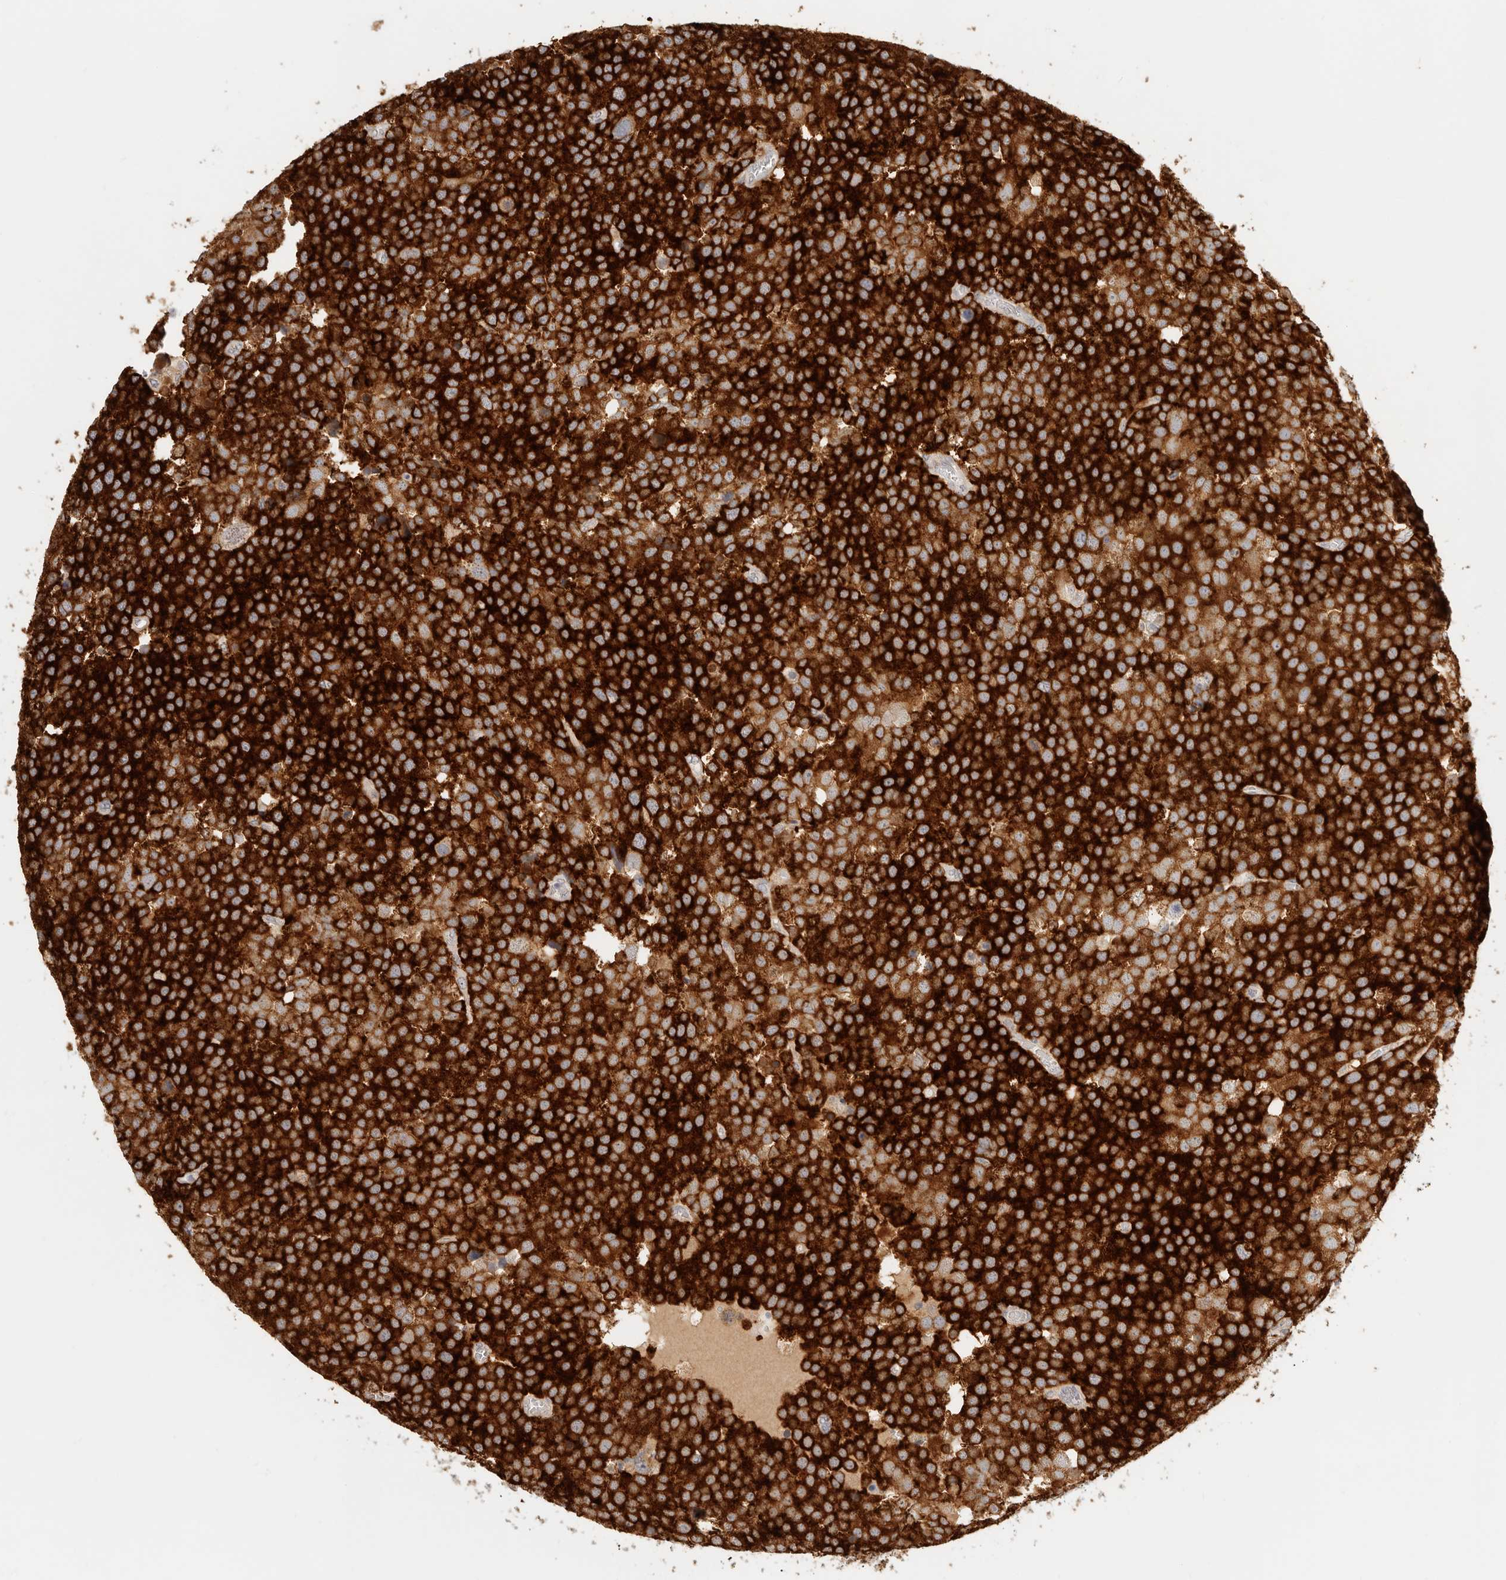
{"staining": {"intensity": "strong", "quantity": ">75%", "location": "cytoplasmic/membranous"}, "tissue": "testis cancer", "cell_type": "Tumor cells", "image_type": "cancer", "snomed": [{"axis": "morphology", "description": "Seminoma, NOS"}, {"axis": "topography", "description": "Testis"}], "caption": "Human testis cancer stained for a protein (brown) exhibits strong cytoplasmic/membranous positive positivity in approximately >75% of tumor cells.", "gene": "PABPC4", "patient": {"sex": "male", "age": 71}}